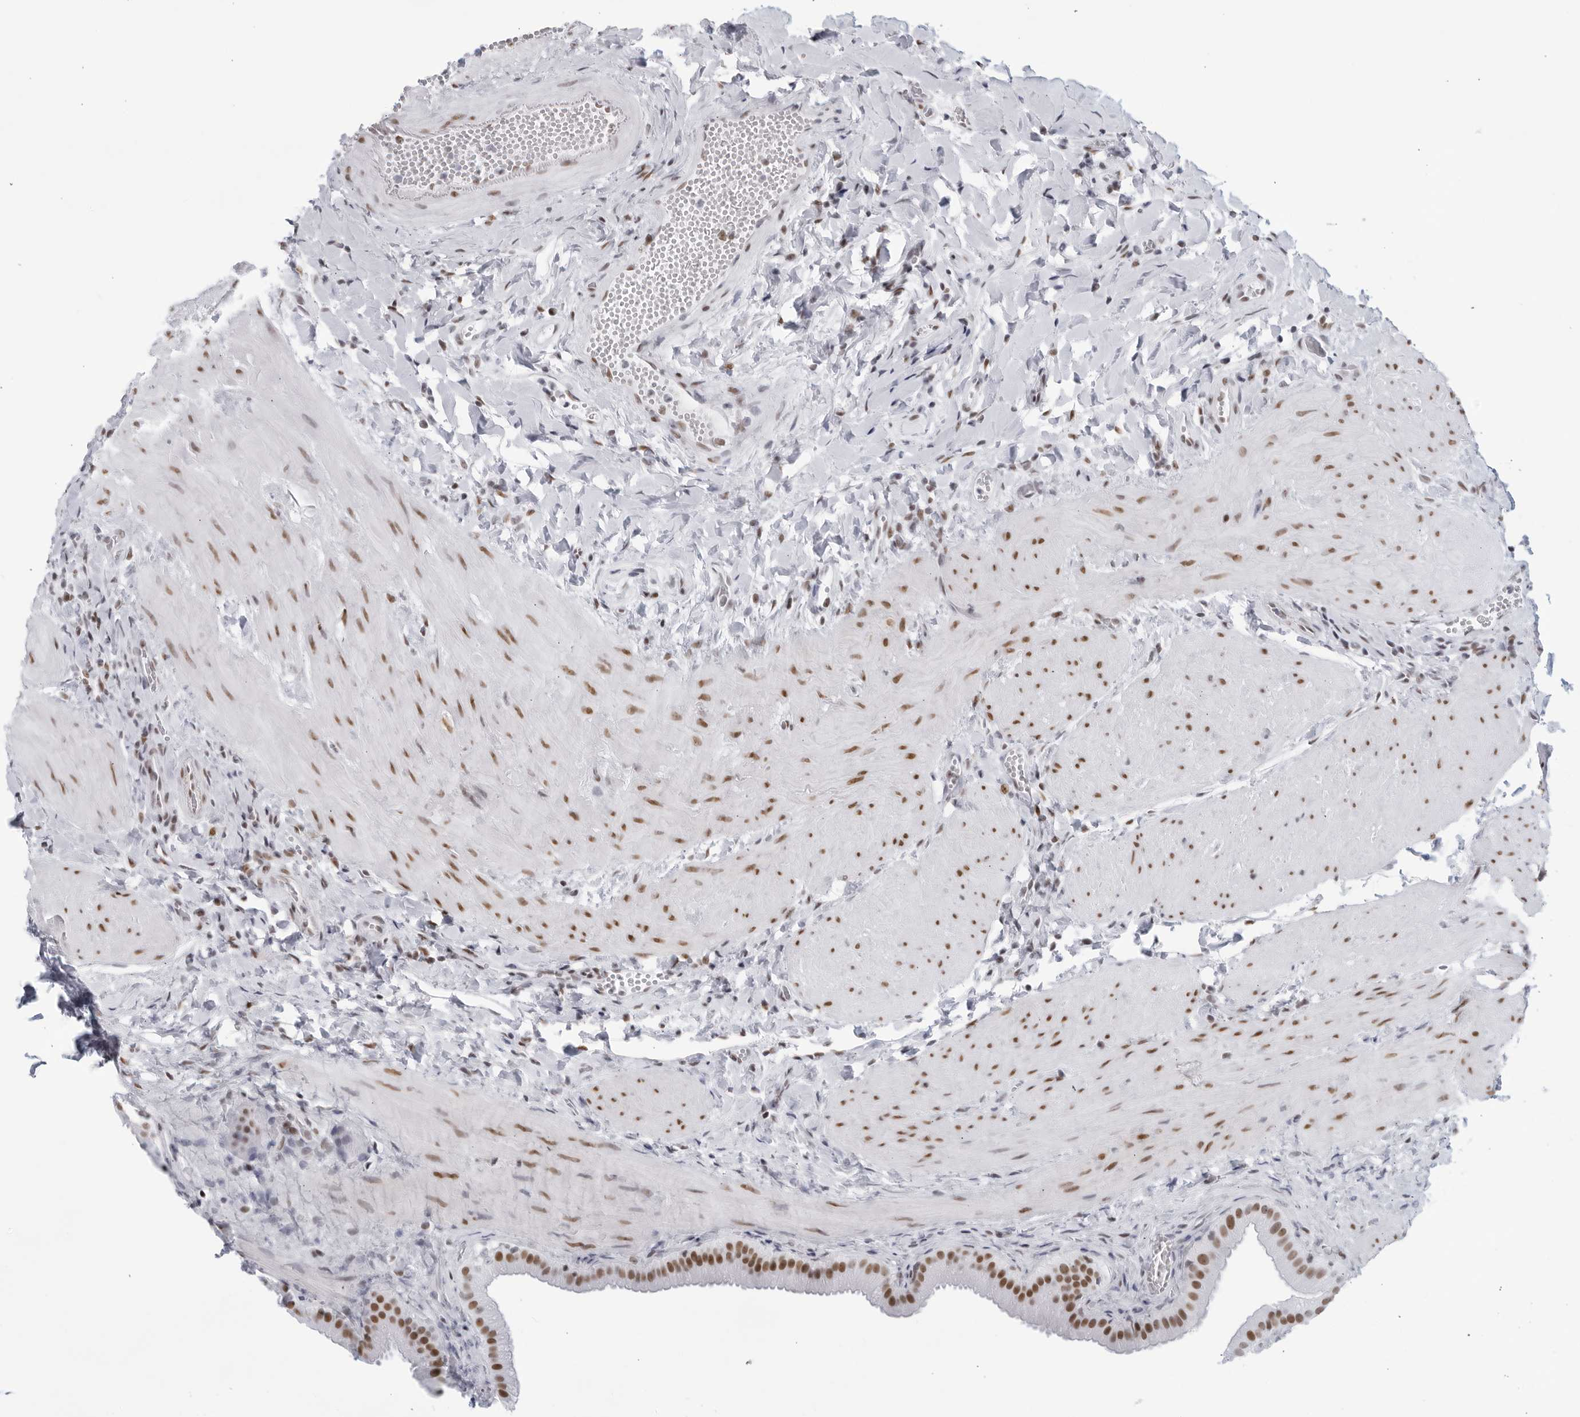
{"staining": {"intensity": "moderate", "quantity": ">75%", "location": "nuclear"}, "tissue": "gallbladder", "cell_type": "Glandular cells", "image_type": "normal", "snomed": [{"axis": "morphology", "description": "Normal tissue, NOS"}, {"axis": "topography", "description": "Gallbladder"}], "caption": "DAB immunohistochemical staining of normal gallbladder demonstrates moderate nuclear protein positivity in about >75% of glandular cells. Nuclei are stained in blue.", "gene": "HP1BP3", "patient": {"sex": "male", "age": 55}}